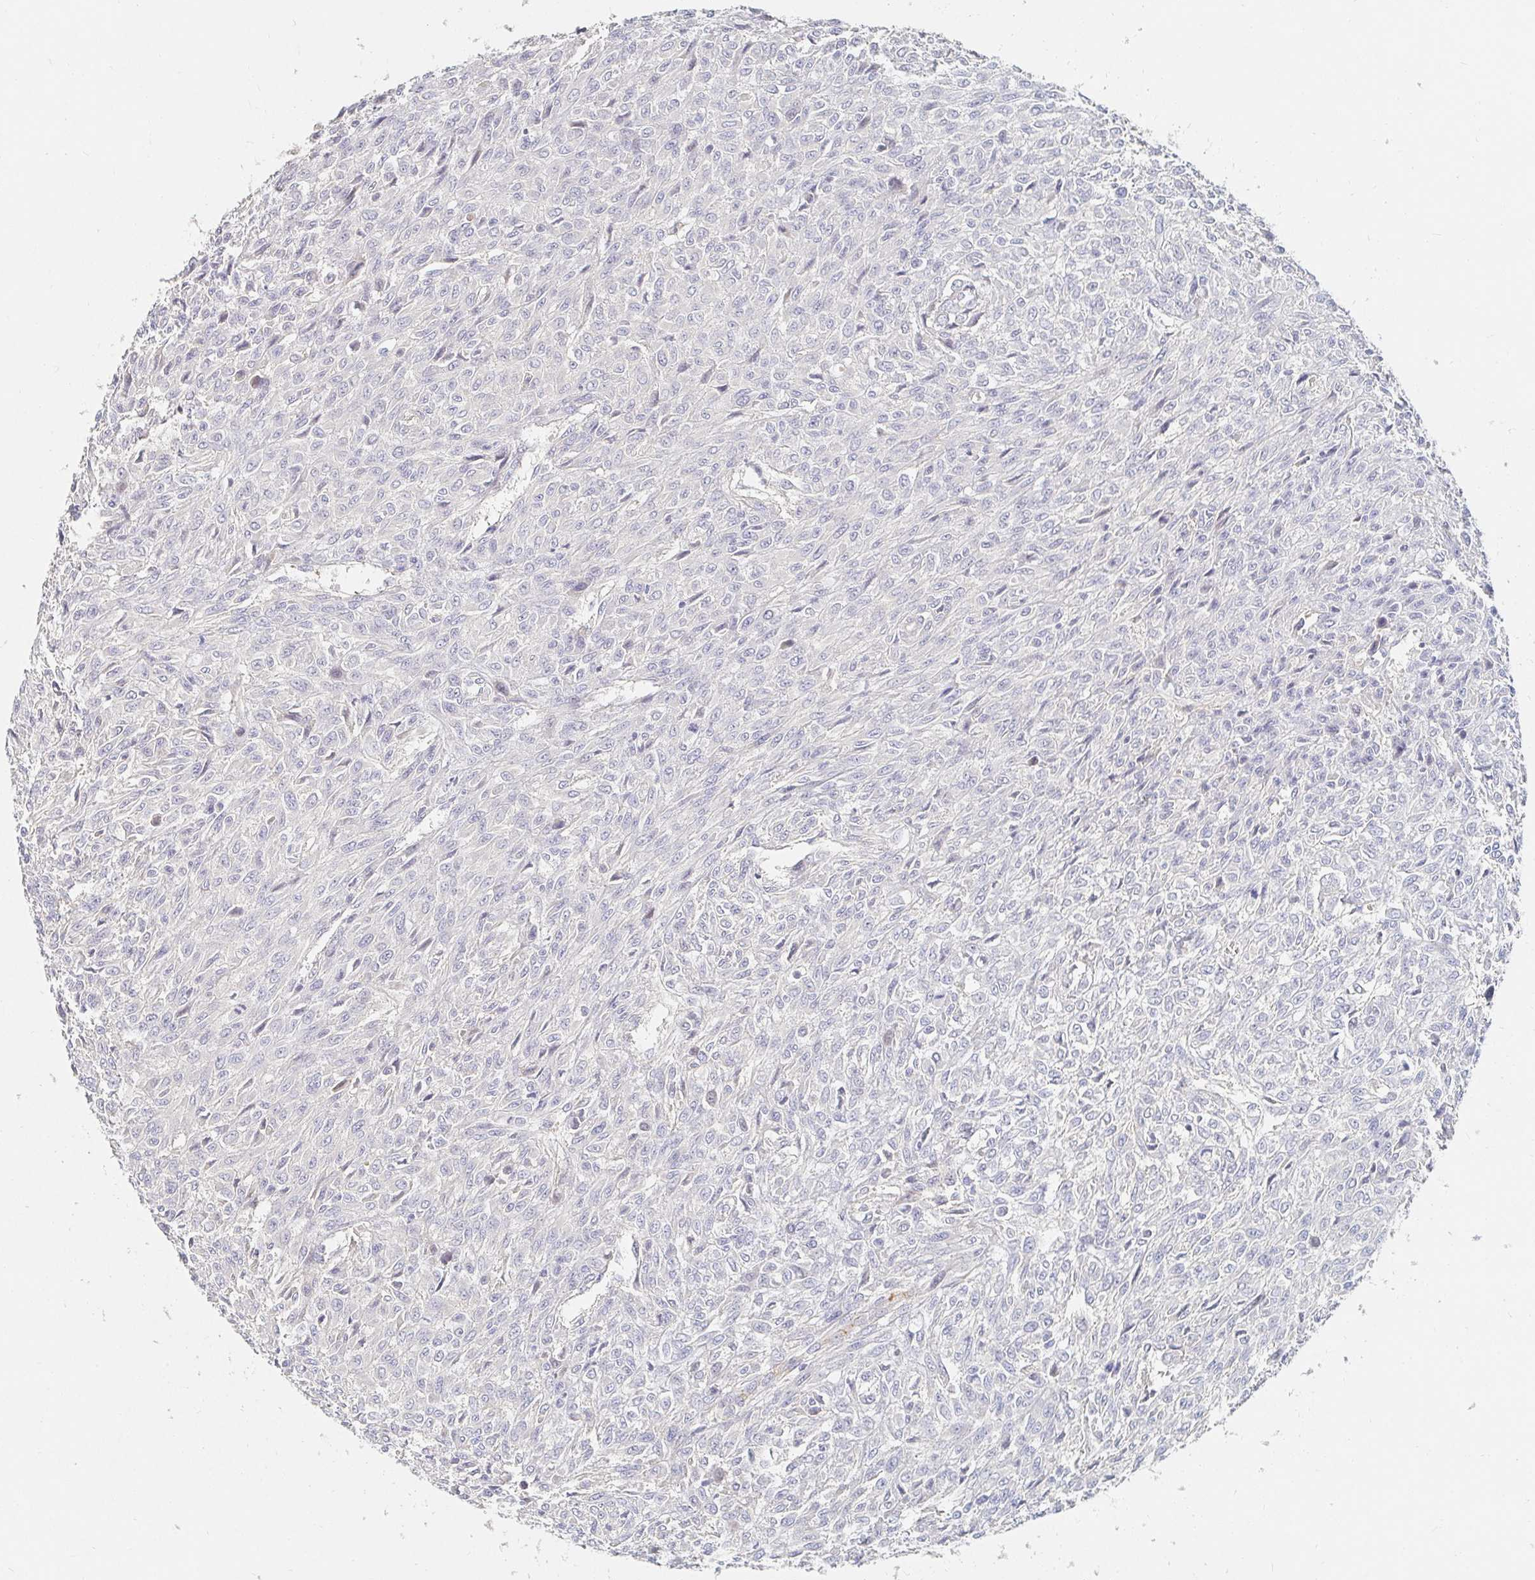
{"staining": {"intensity": "negative", "quantity": "none", "location": "none"}, "tissue": "renal cancer", "cell_type": "Tumor cells", "image_type": "cancer", "snomed": [{"axis": "morphology", "description": "Adenocarcinoma, NOS"}, {"axis": "topography", "description": "Kidney"}], "caption": "An image of adenocarcinoma (renal) stained for a protein reveals no brown staining in tumor cells.", "gene": "NME9", "patient": {"sex": "male", "age": 58}}